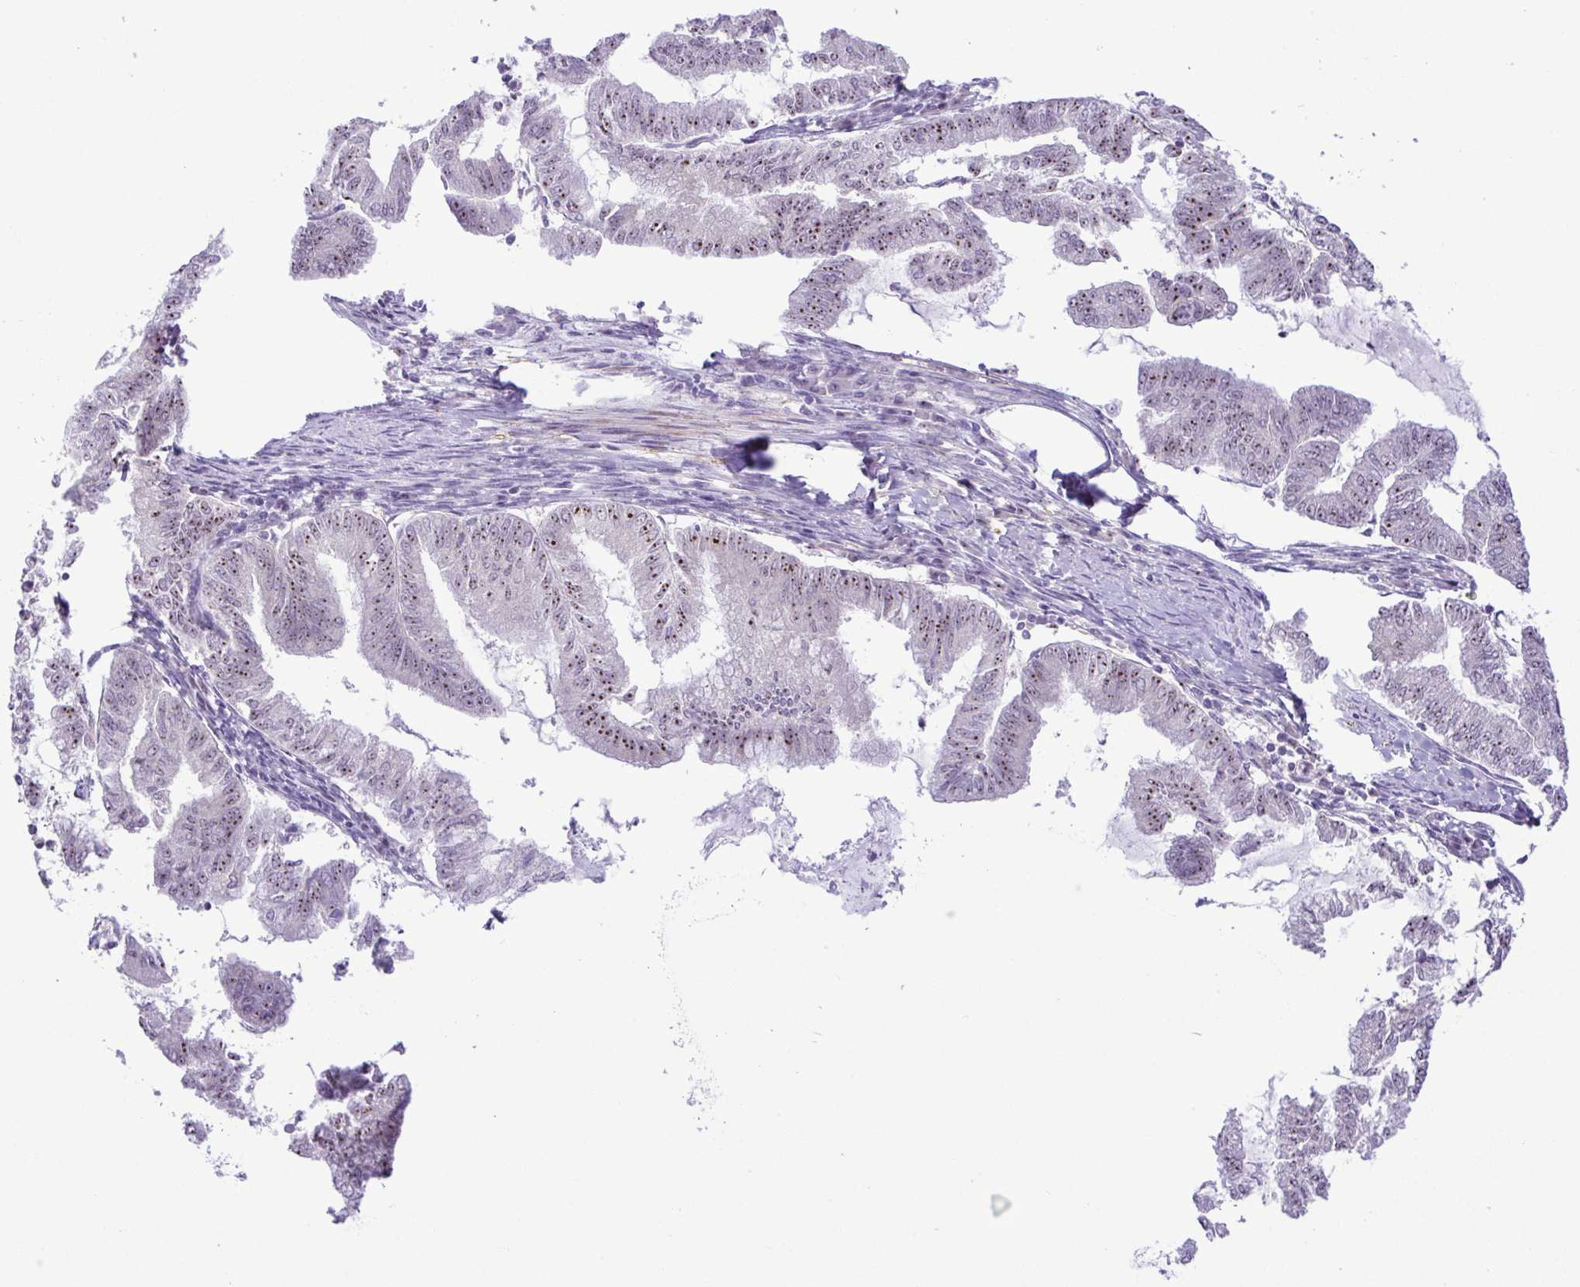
{"staining": {"intensity": "moderate", "quantity": "<25%", "location": "nuclear"}, "tissue": "endometrial cancer", "cell_type": "Tumor cells", "image_type": "cancer", "snomed": [{"axis": "morphology", "description": "Adenocarcinoma, NOS"}, {"axis": "topography", "description": "Endometrium"}], "caption": "Moderate nuclear protein expression is identified in about <25% of tumor cells in endometrial cancer.", "gene": "RSL24D1", "patient": {"sex": "female", "age": 79}}